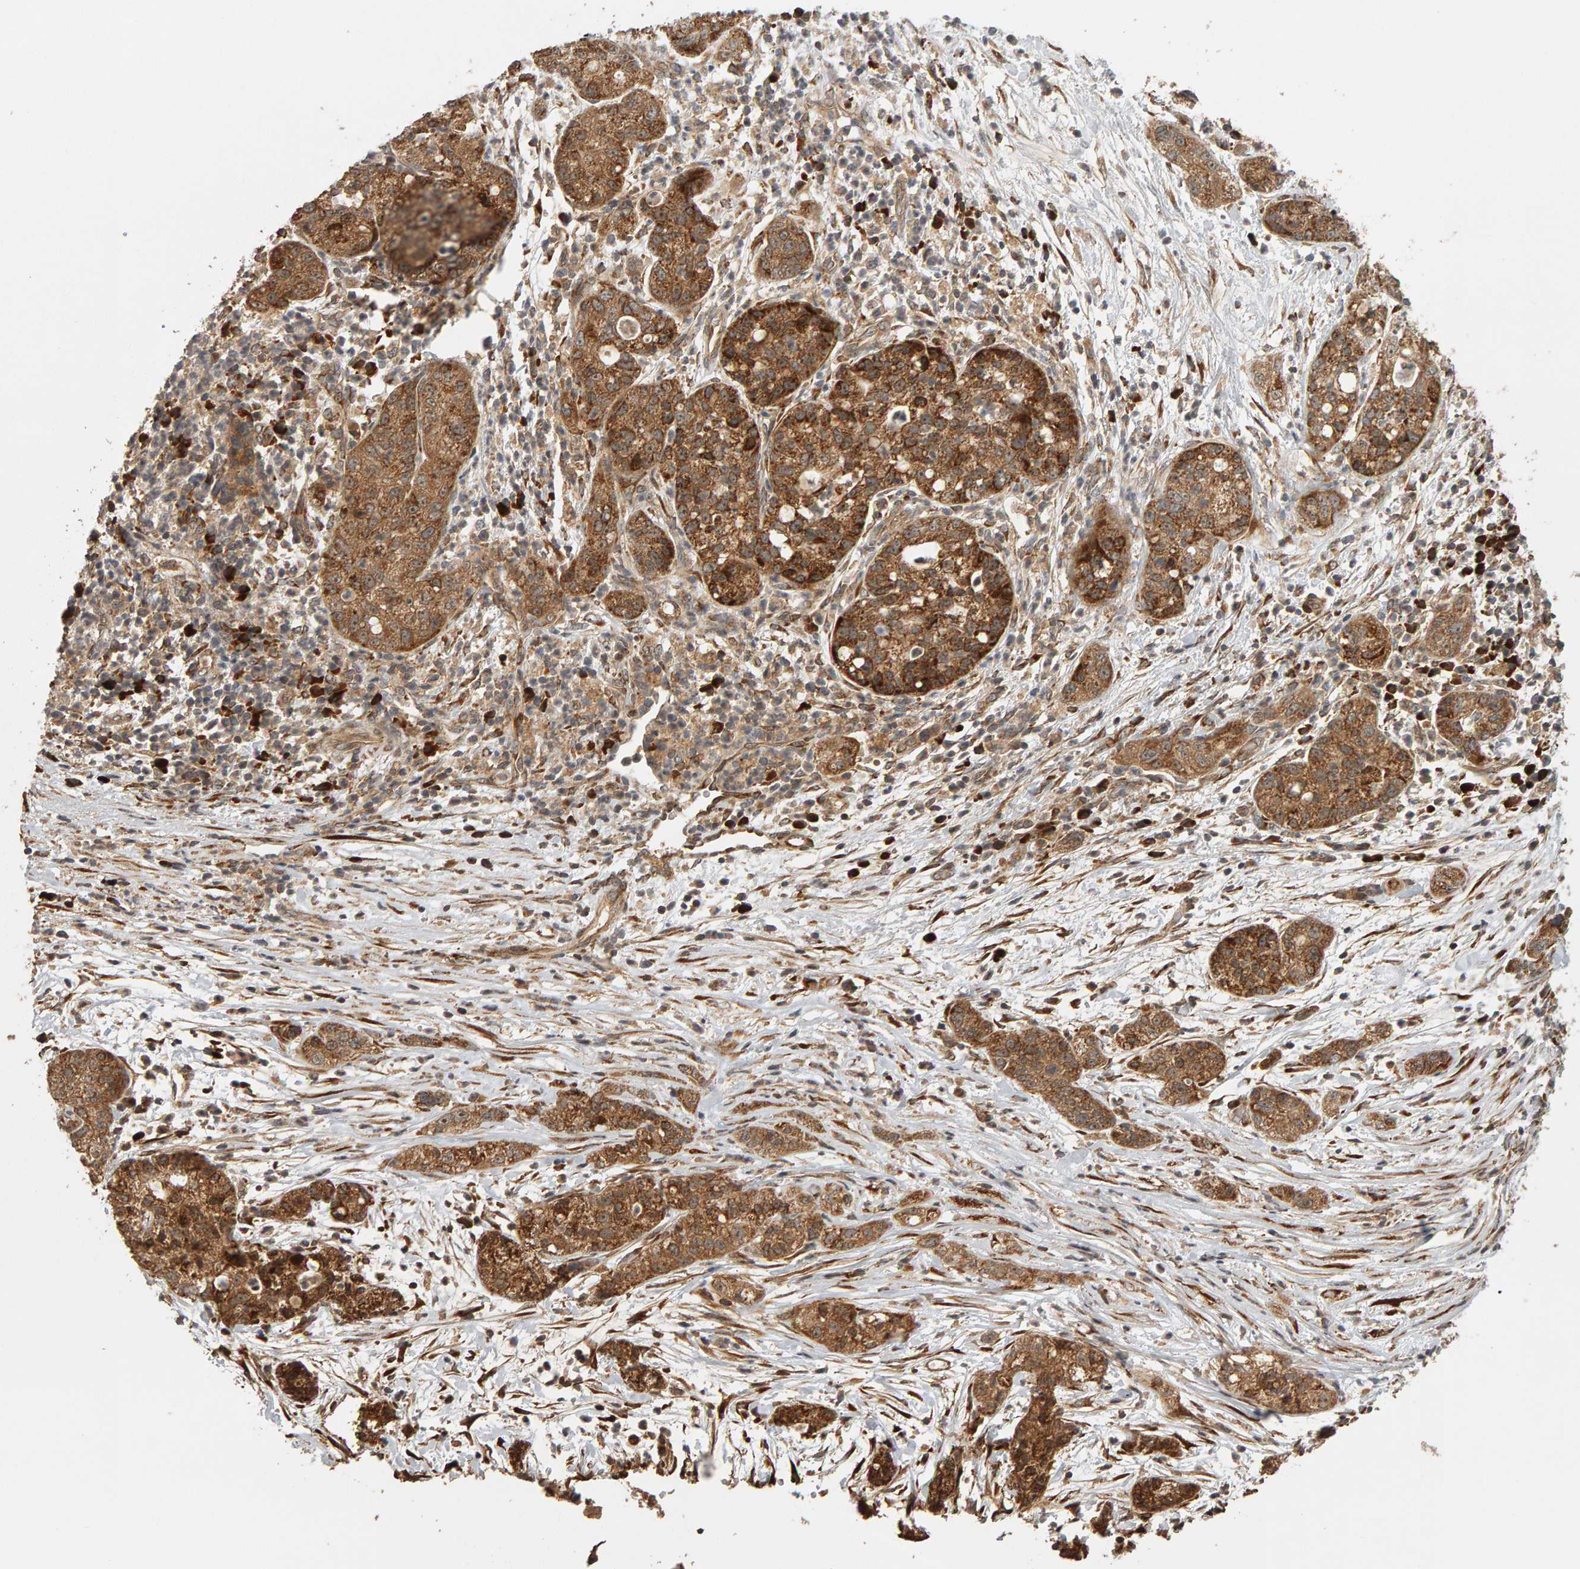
{"staining": {"intensity": "strong", "quantity": ">75%", "location": "cytoplasmic/membranous"}, "tissue": "pancreatic cancer", "cell_type": "Tumor cells", "image_type": "cancer", "snomed": [{"axis": "morphology", "description": "Adenocarcinoma, NOS"}, {"axis": "topography", "description": "Pancreas"}], "caption": "A brown stain labels strong cytoplasmic/membranous expression of a protein in pancreatic cancer tumor cells.", "gene": "ZFAND1", "patient": {"sex": "female", "age": 78}}